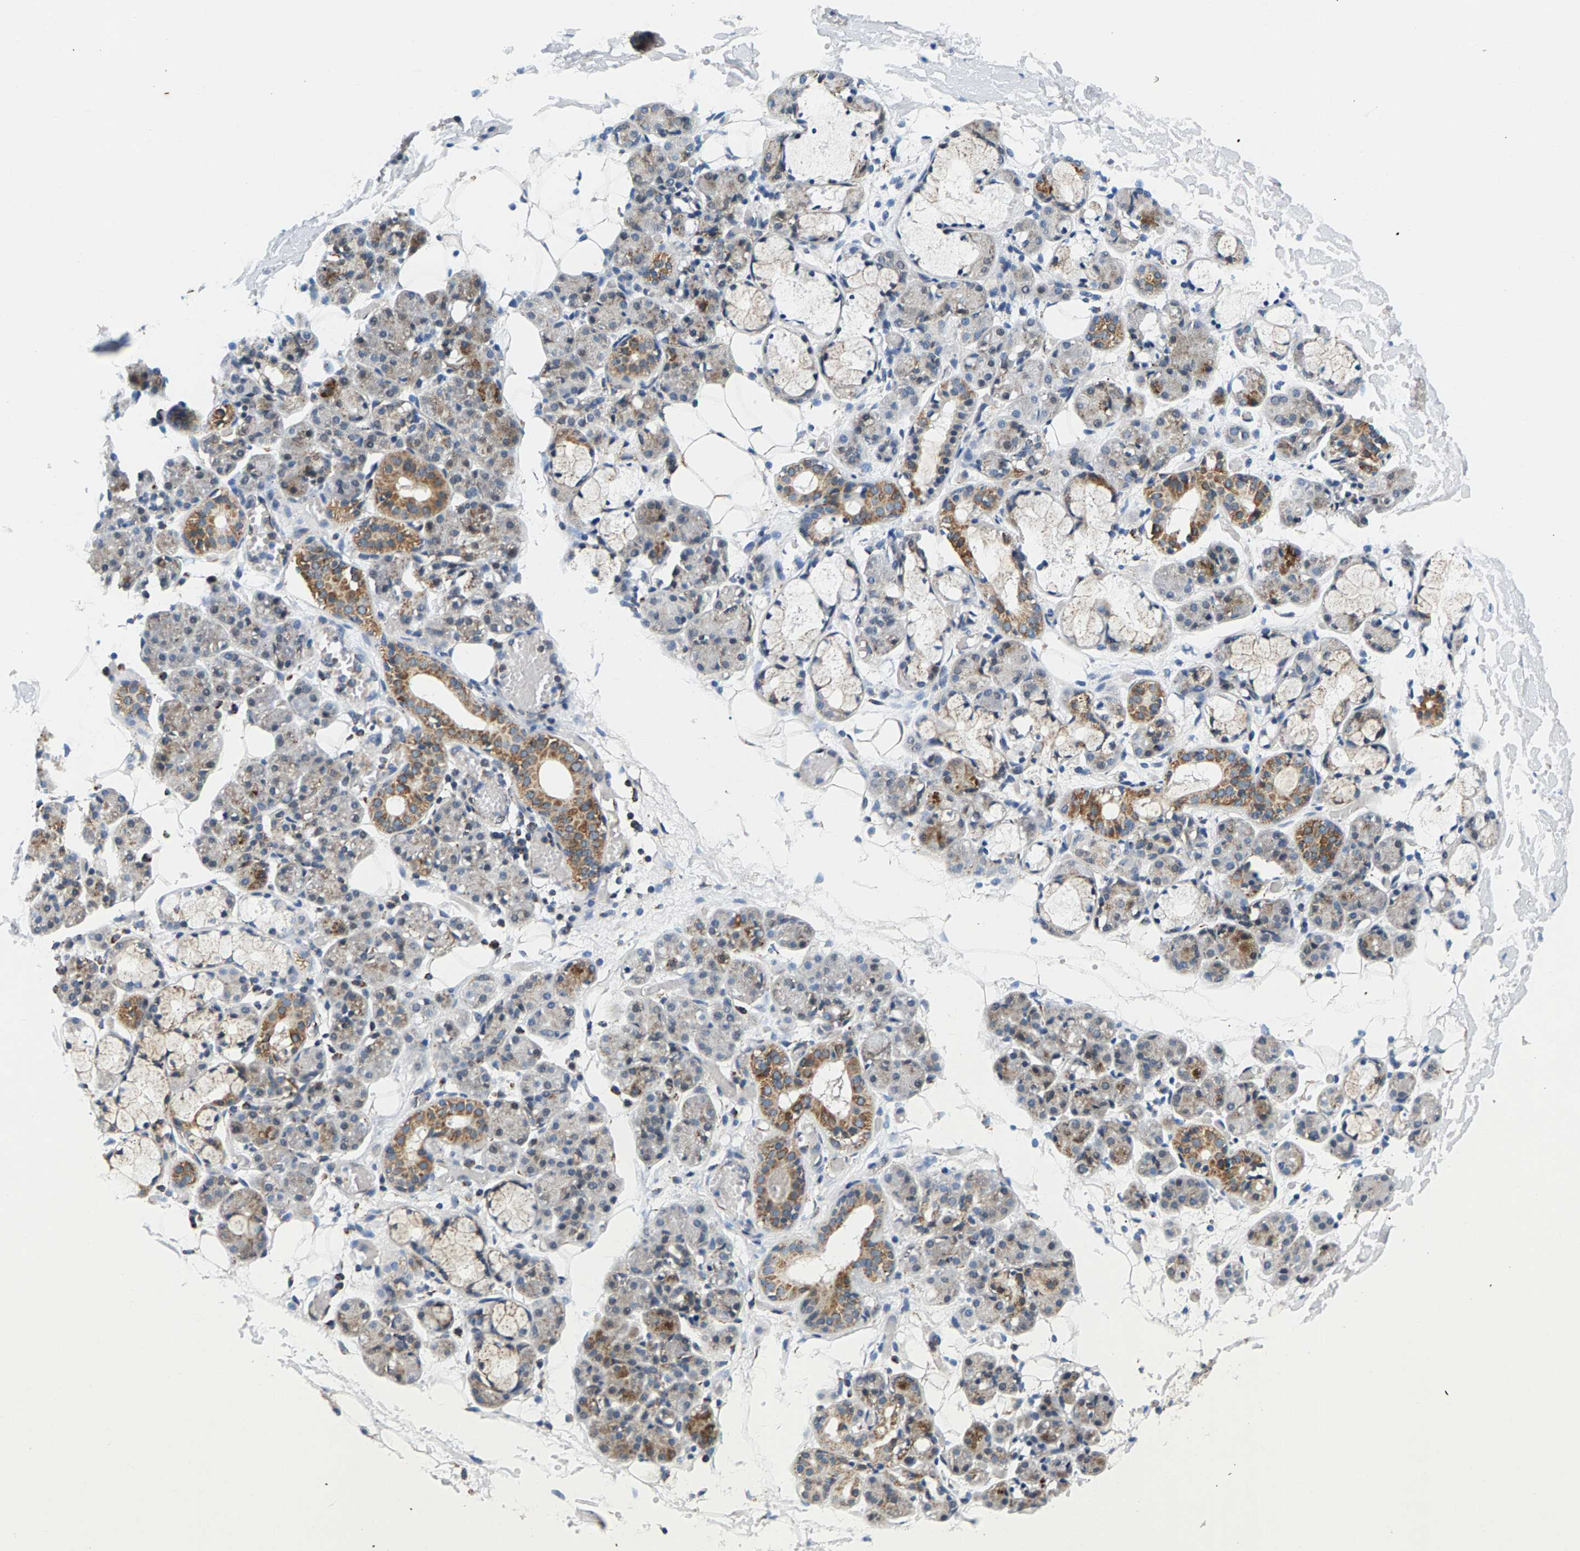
{"staining": {"intensity": "moderate", "quantity": "25%-75%", "location": "cytoplasmic/membranous"}, "tissue": "salivary gland", "cell_type": "Glandular cells", "image_type": "normal", "snomed": [{"axis": "morphology", "description": "Normal tissue, NOS"}, {"axis": "topography", "description": "Salivary gland"}], "caption": "An IHC photomicrograph of unremarkable tissue is shown. Protein staining in brown highlights moderate cytoplasmic/membranous positivity in salivary gland within glandular cells.", "gene": "PDE1A", "patient": {"sex": "male", "age": 63}}